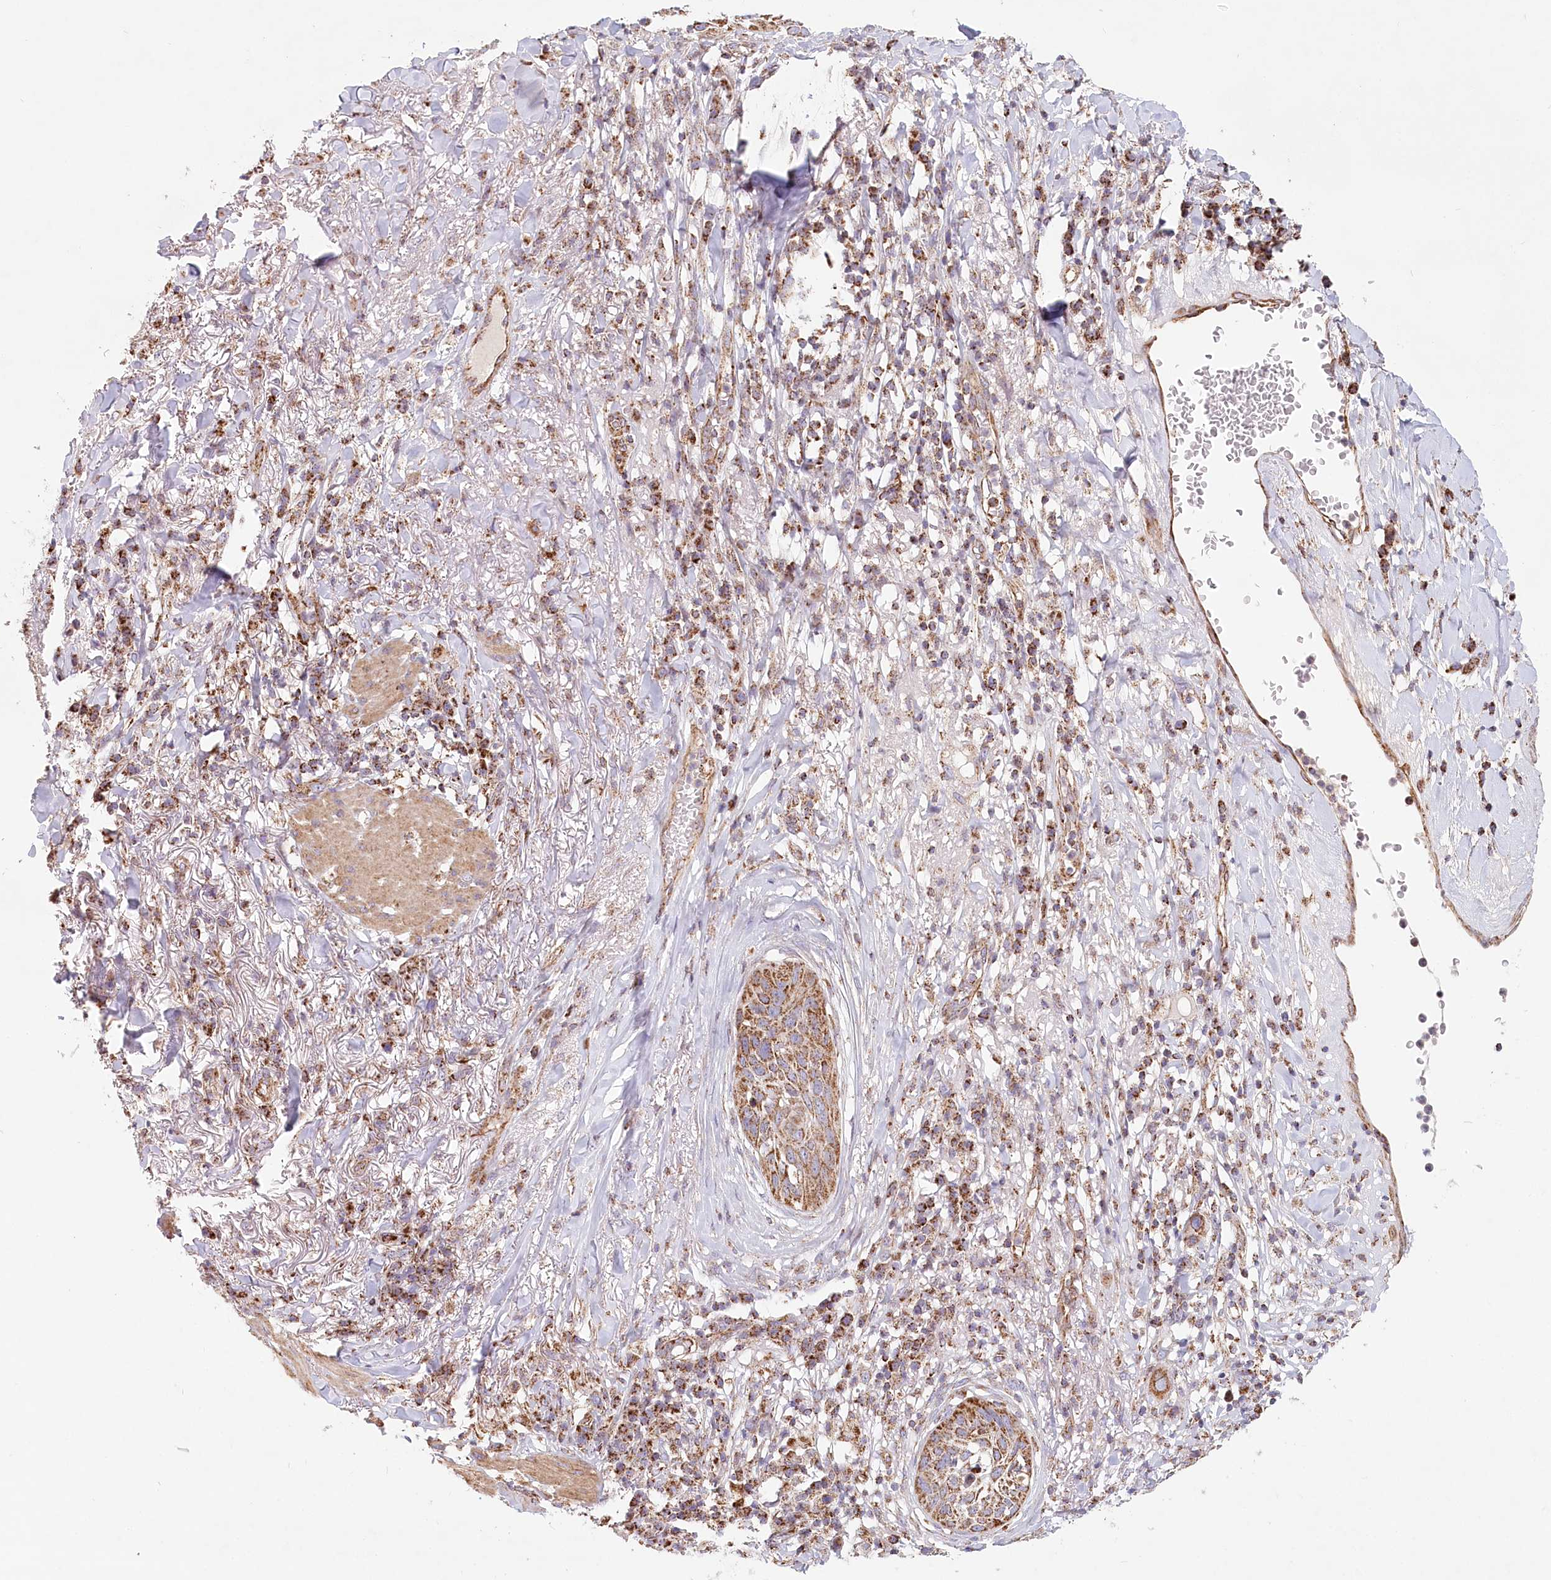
{"staining": {"intensity": "moderate", "quantity": ">75%", "location": "cytoplasmic/membranous"}, "tissue": "skin cancer", "cell_type": "Tumor cells", "image_type": "cancer", "snomed": [{"axis": "morphology", "description": "Squamous cell carcinoma, NOS"}, {"axis": "topography", "description": "Skin"}], "caption": "This is an image of IHC staining of skin cancer, which shows moderate expression in the cytoplasmic/membranous of tumor cells.", "gene": "UMPS", "patient": {"sex": "female", "age": 44}}